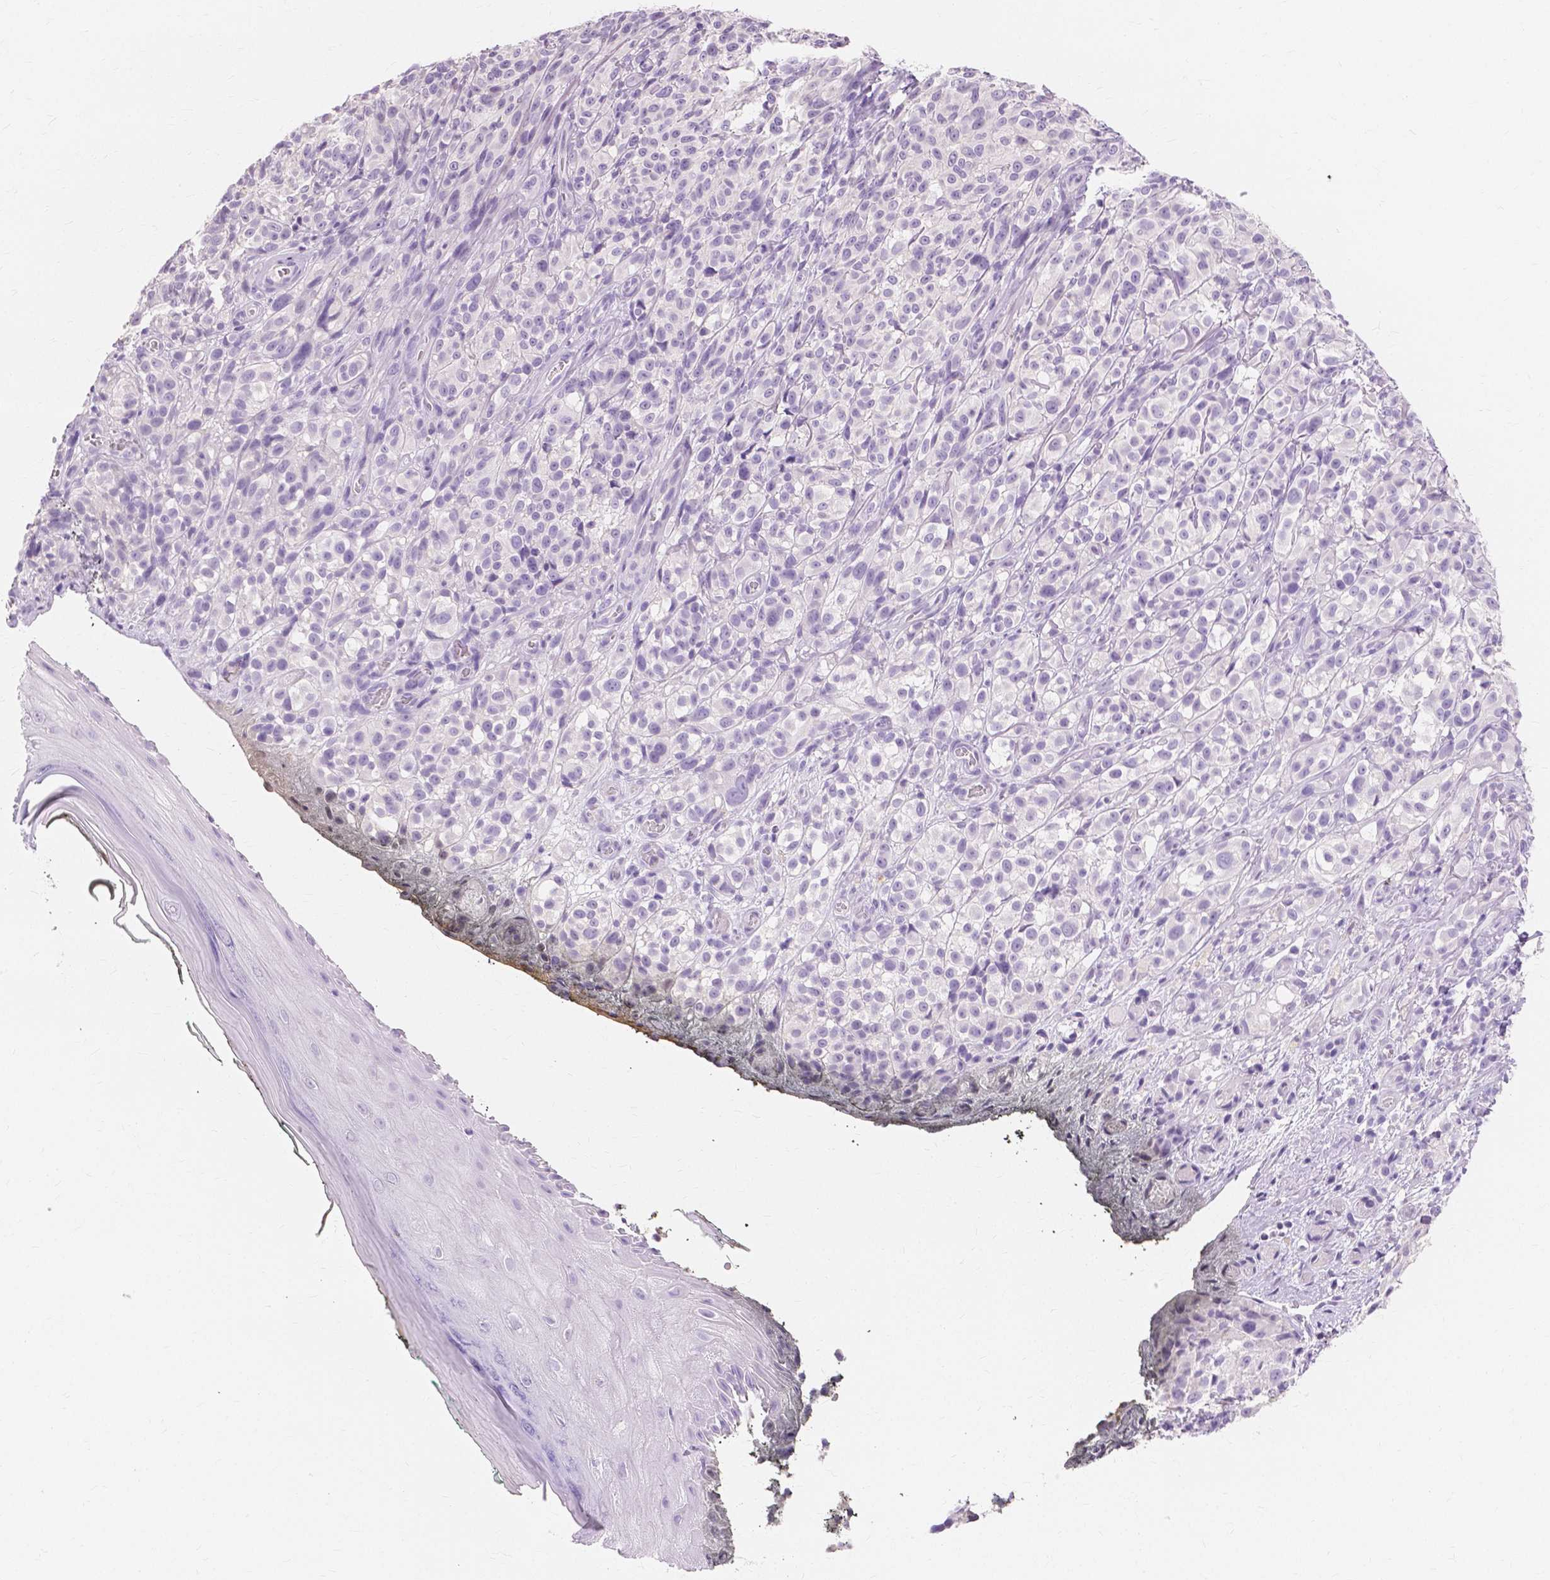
{"staining": {"intensity": "negative", "quantity": "none", "location": "none"}, "tissue": "melanoma", "cell_type": "Tumor cells", "image_type": "cancer", "snomed": [{"axis": "morphology", "description": "Malignant melanoma, NOS"}, {"axis": "topography", "description": "Skin"}], "caption": "IHC histopathology image of neoplastic tissue: human malignant melanoma stained with DAB (3,3'-diaminobenzidine) reveals no significant protein positivity in tumor cells.", "gene": "MUC12", "patient": {"sex": "female", "age": 85}}